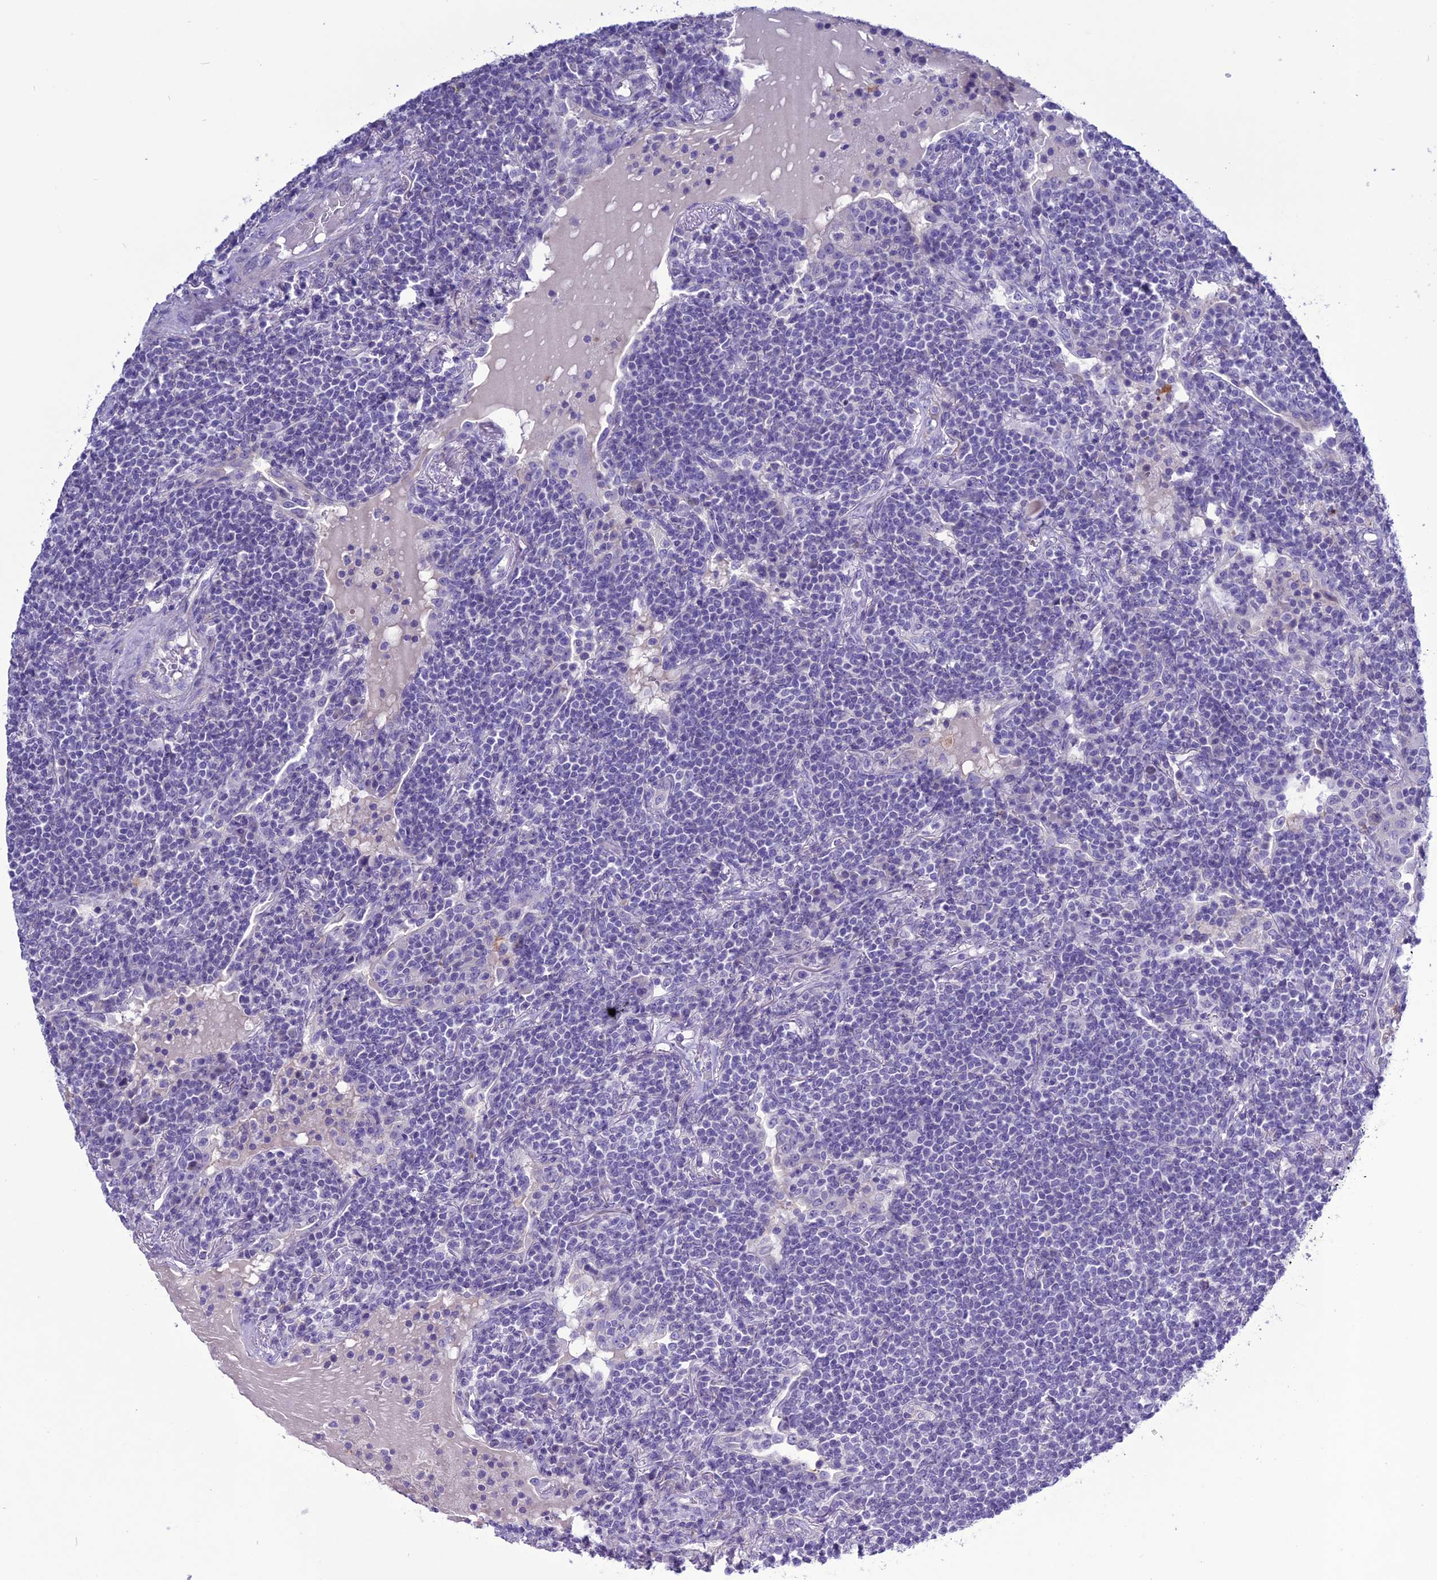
{"staining": {"intensity": "negative", "quantity": "none", "location": "none"}, "tissue": "lymphoma", "cell_type": "Tumor cells", "image_type": "cancer", "snomed": [{"axis": "morphology", "description": "Malignant lymphoma, non-Hodgkin's type, Low grade"}, {"axis": "topography", "description": "Lung"}], "caption": "IHC histopathology image of low-grade malignant lymphoma, non-Hodgkin's type stained for a protein (brown), which reveals no expression in tumor cells.", "gene": "CLEC2L", "patient": {"sex": "female", "age": 71}}